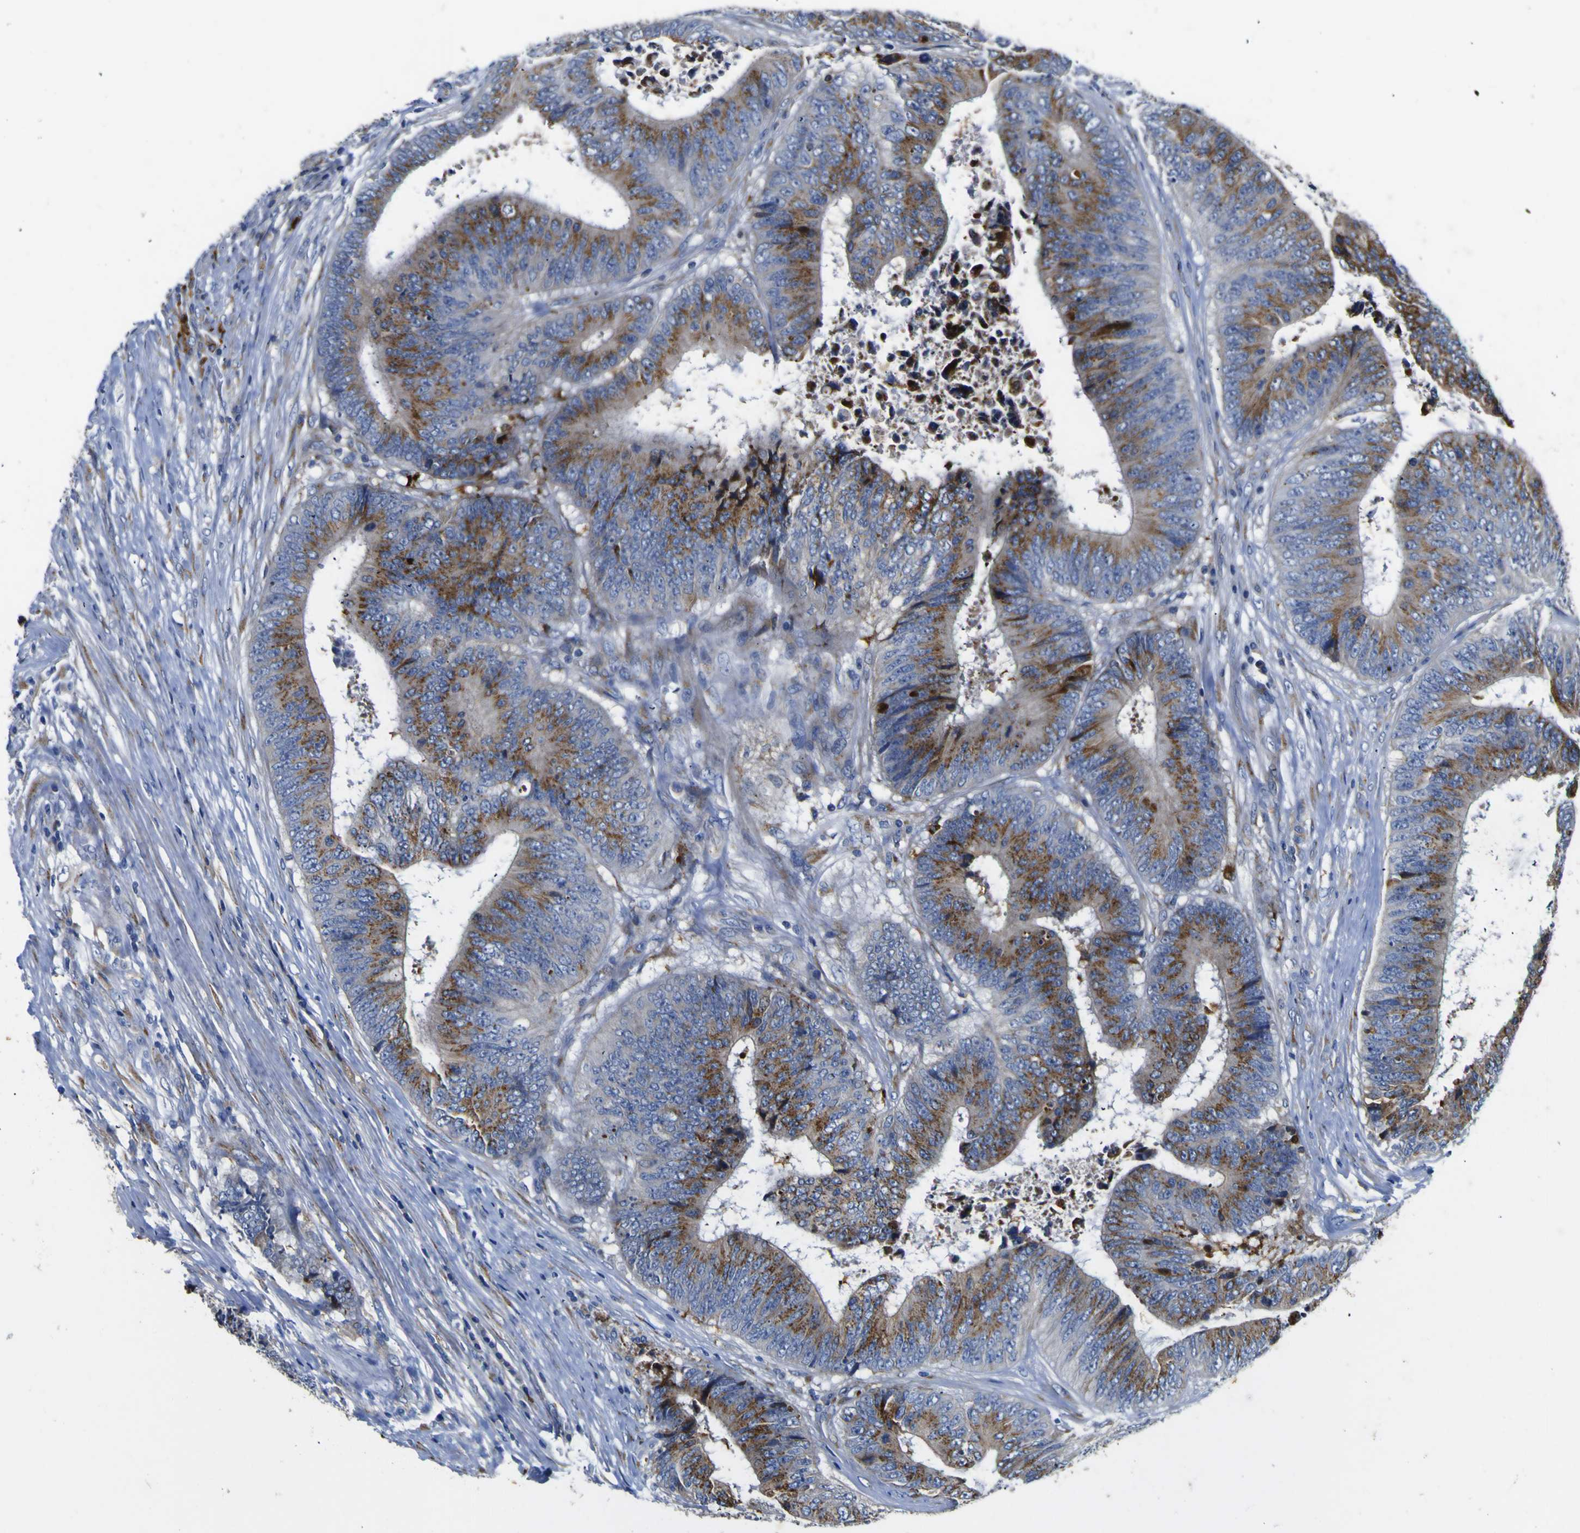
{"staining": {"intensity": "moderate", "quantity": ">75%", "location": "cytoplasmic/membranous"}, "tissue": "colorectal cancer", "cell_type": "Tumor cells", "image_type": "cancer", "snomed": [{"axis": "morphology", "description": "Adenocarcinoma, NOS"}, {"axis": "topography", "description": "Rectum"}], "caption": "The photomicrograph exhibits staining of colorectal adenocarcinoma, revealing moderate cytoplasmic/membranous protein positivity (brown color) within tumor cells.", "gene": "COA1", "patient": {"sex": "male", "age": 72}}